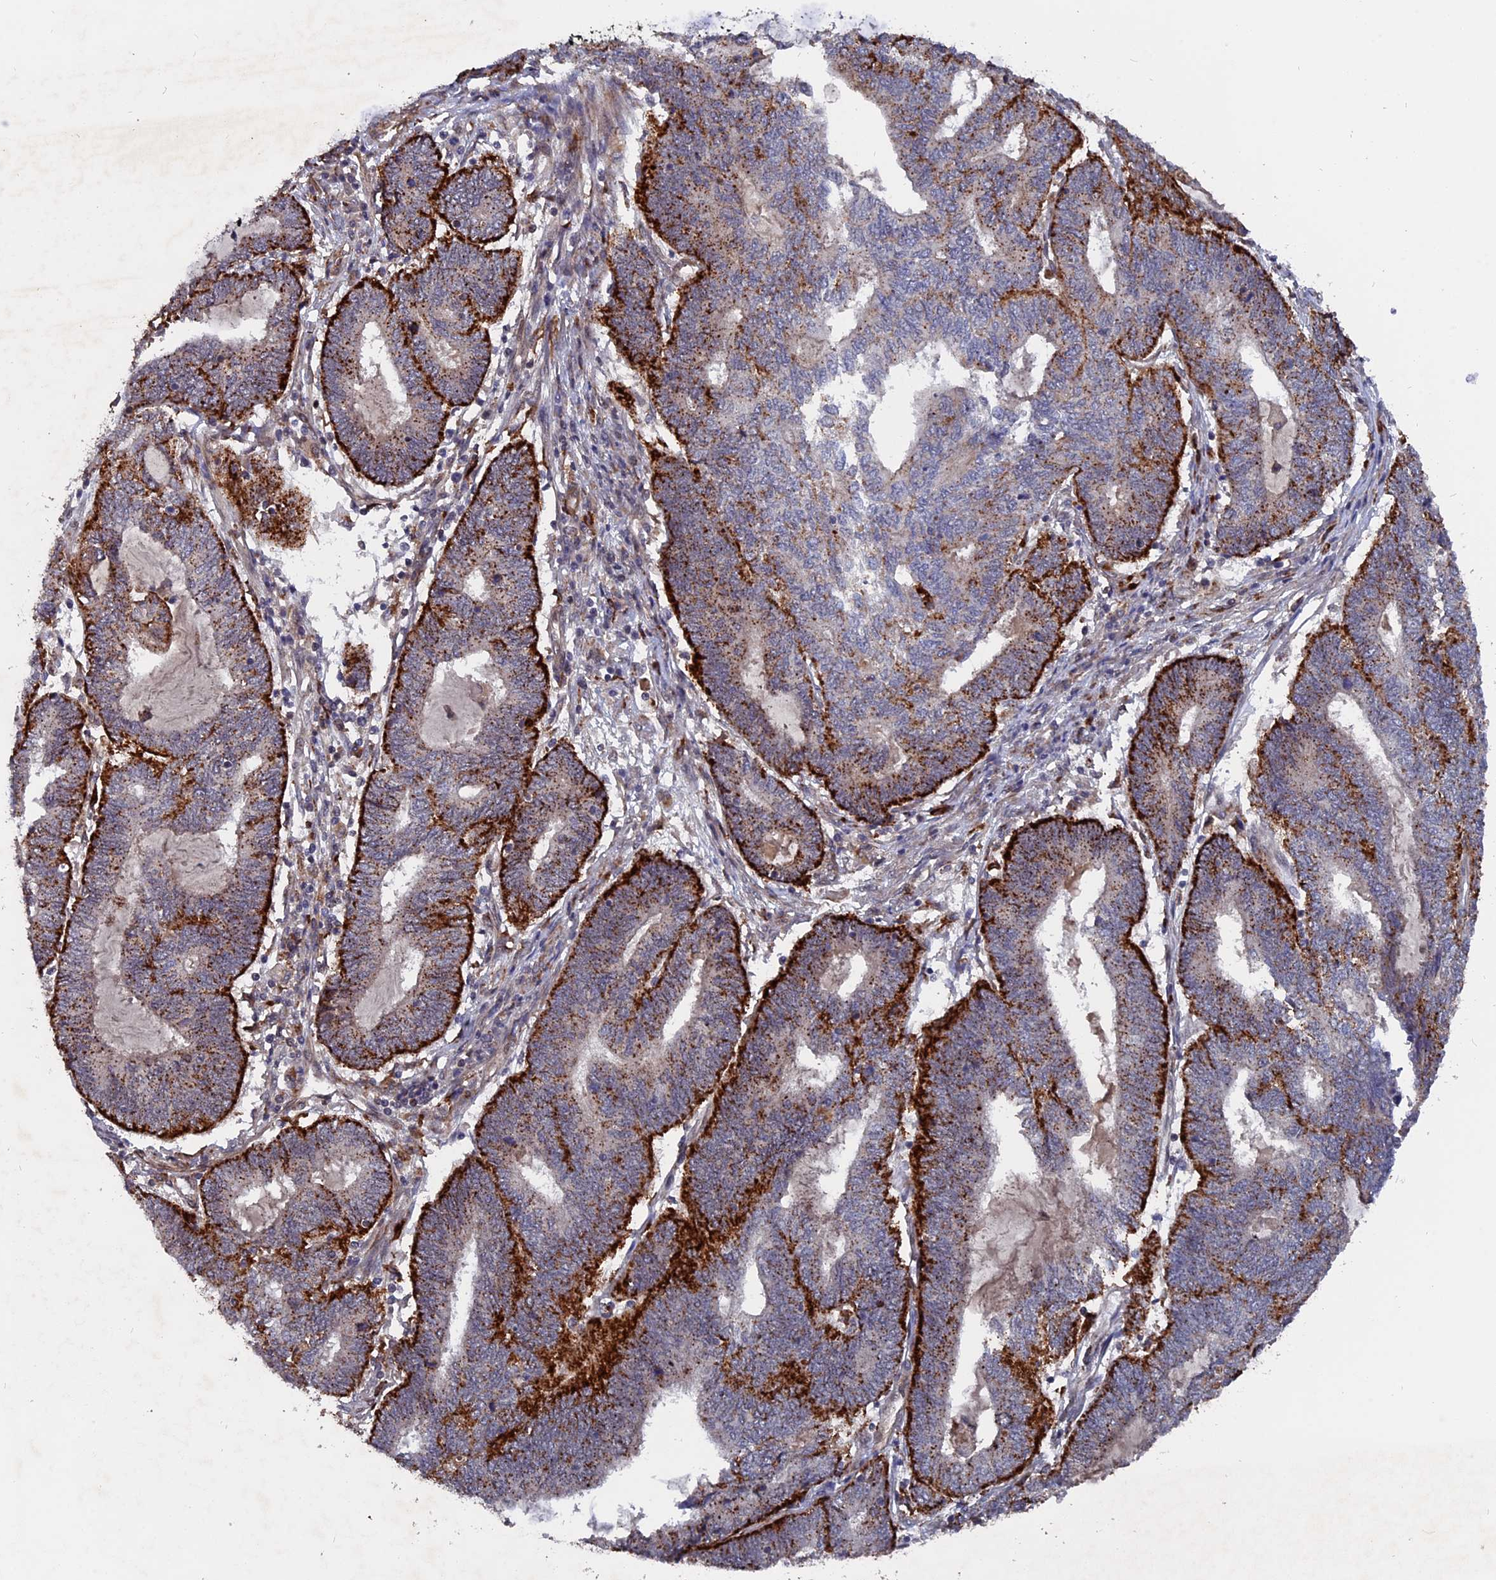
{"staining": {"intensity": "strong", "quantity": "25%-75%", "location": "cytoplasmic/membranous"}, "tissue": "endometrial cancer", "cell_type": "Tumor cells", "image_type": "cancer", "snomed": [{"axis": "morphology", "description": "Adenocarcinoma, NOS"}, {"axis": "topography", "description": "Uterus"}, {"axis": "topography", "description": "Endometrium"}], "caption": "Strong cytoplasmic/membranous positivity is seen in about 25%-75% of tumor cells in endometrial adenocarcinoma.", "gene": "NOSIP", "patient": {"sex": "female", "age": 70}}